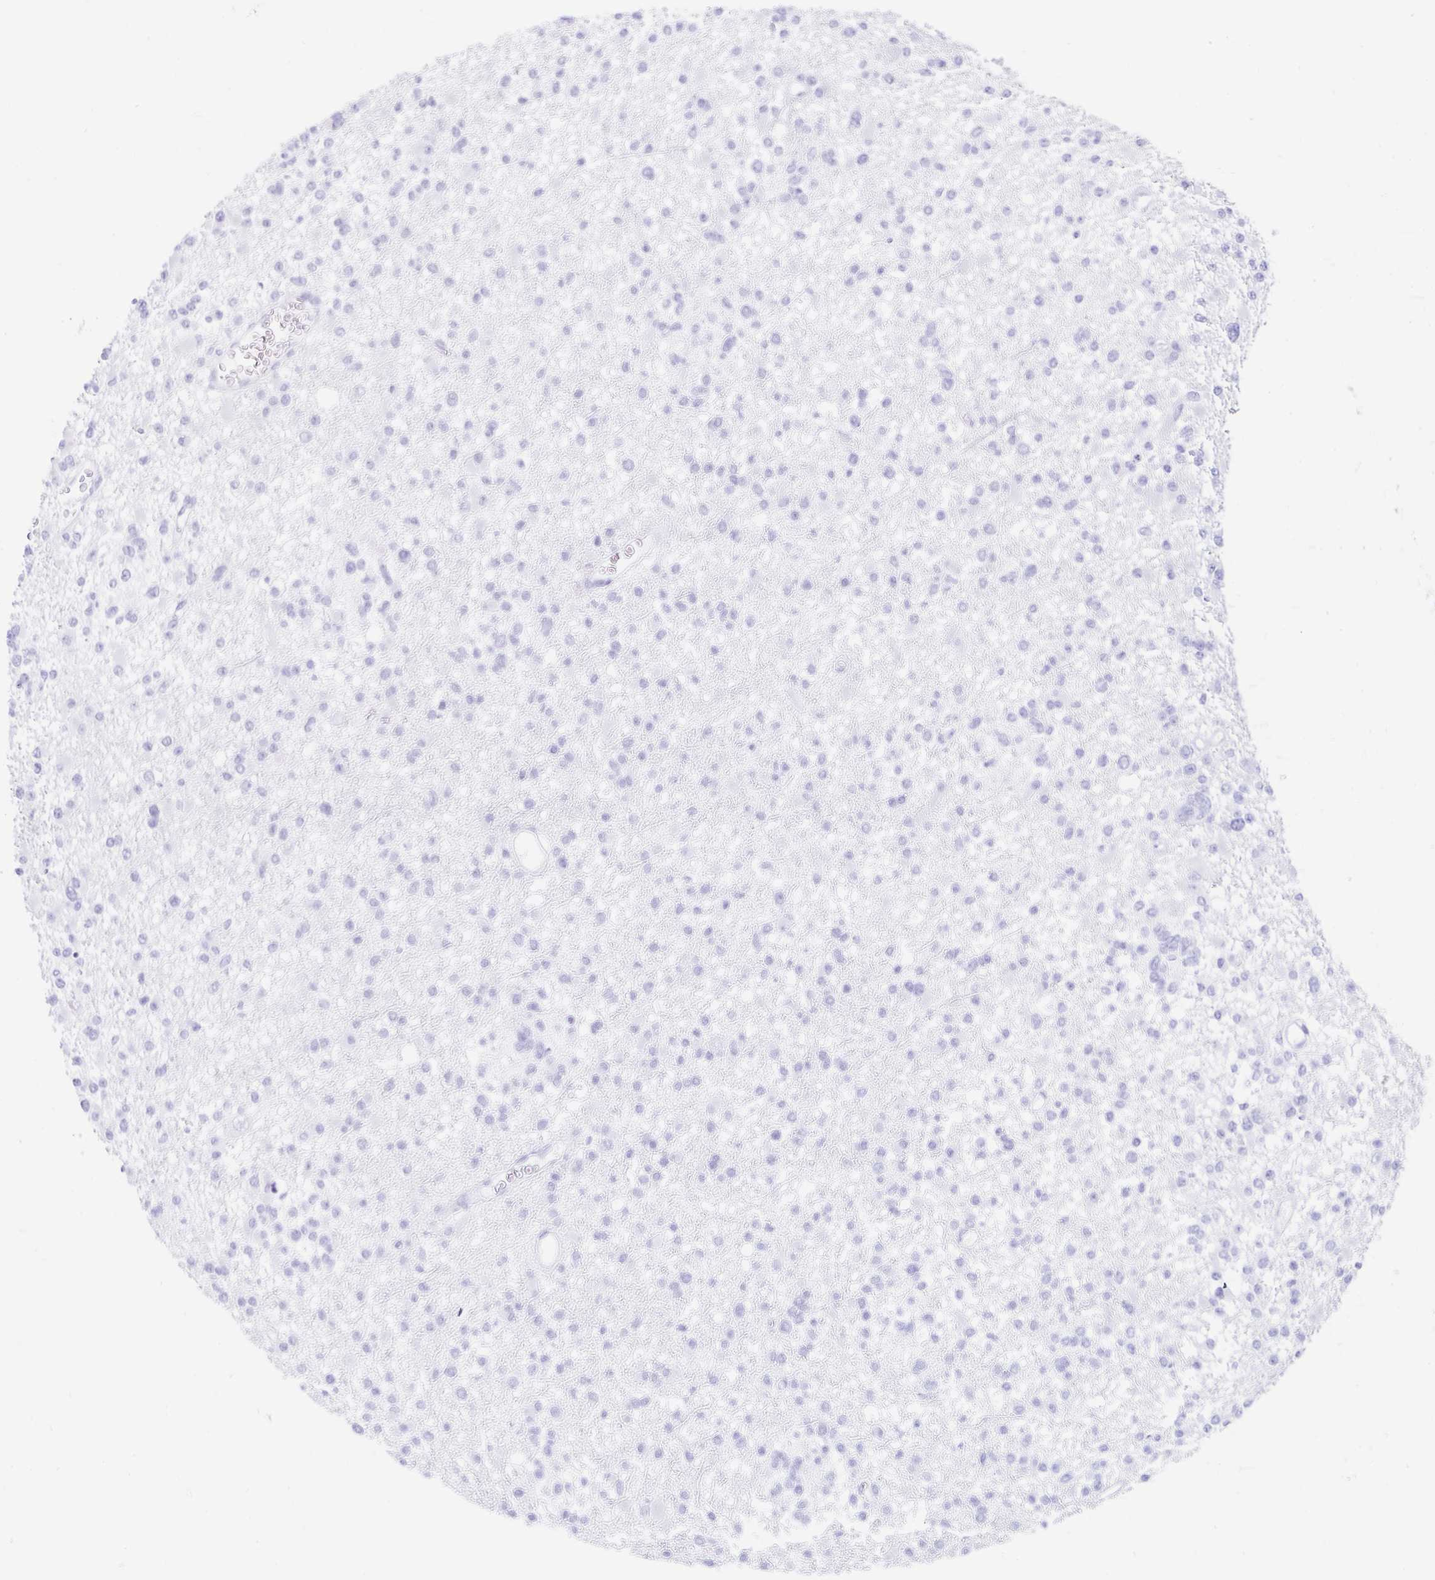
{"staining": {"intensity": "negative", "quantity": "none", "location": "none"}, "tissue": "glioma", "cell_type": "Tumor cells", "image_type": "cancer", "snomed": [{"axis": "morphology", "description": "Glioma, malignant, Low grade"}, {"axis": "topography", "description": "Brain"}], "caption": "IHC image of malignant low-grade glioma stained for a protein (brown), which reveals no expression in tumor cells. The staining was performed using DAB to visualize the protein expression in brown, while the nuclei were stained in blue with hematoxylin (Magnification: 20x).", "gene": "CLDND2", "patient": {"sex": "female", "age": 22}}